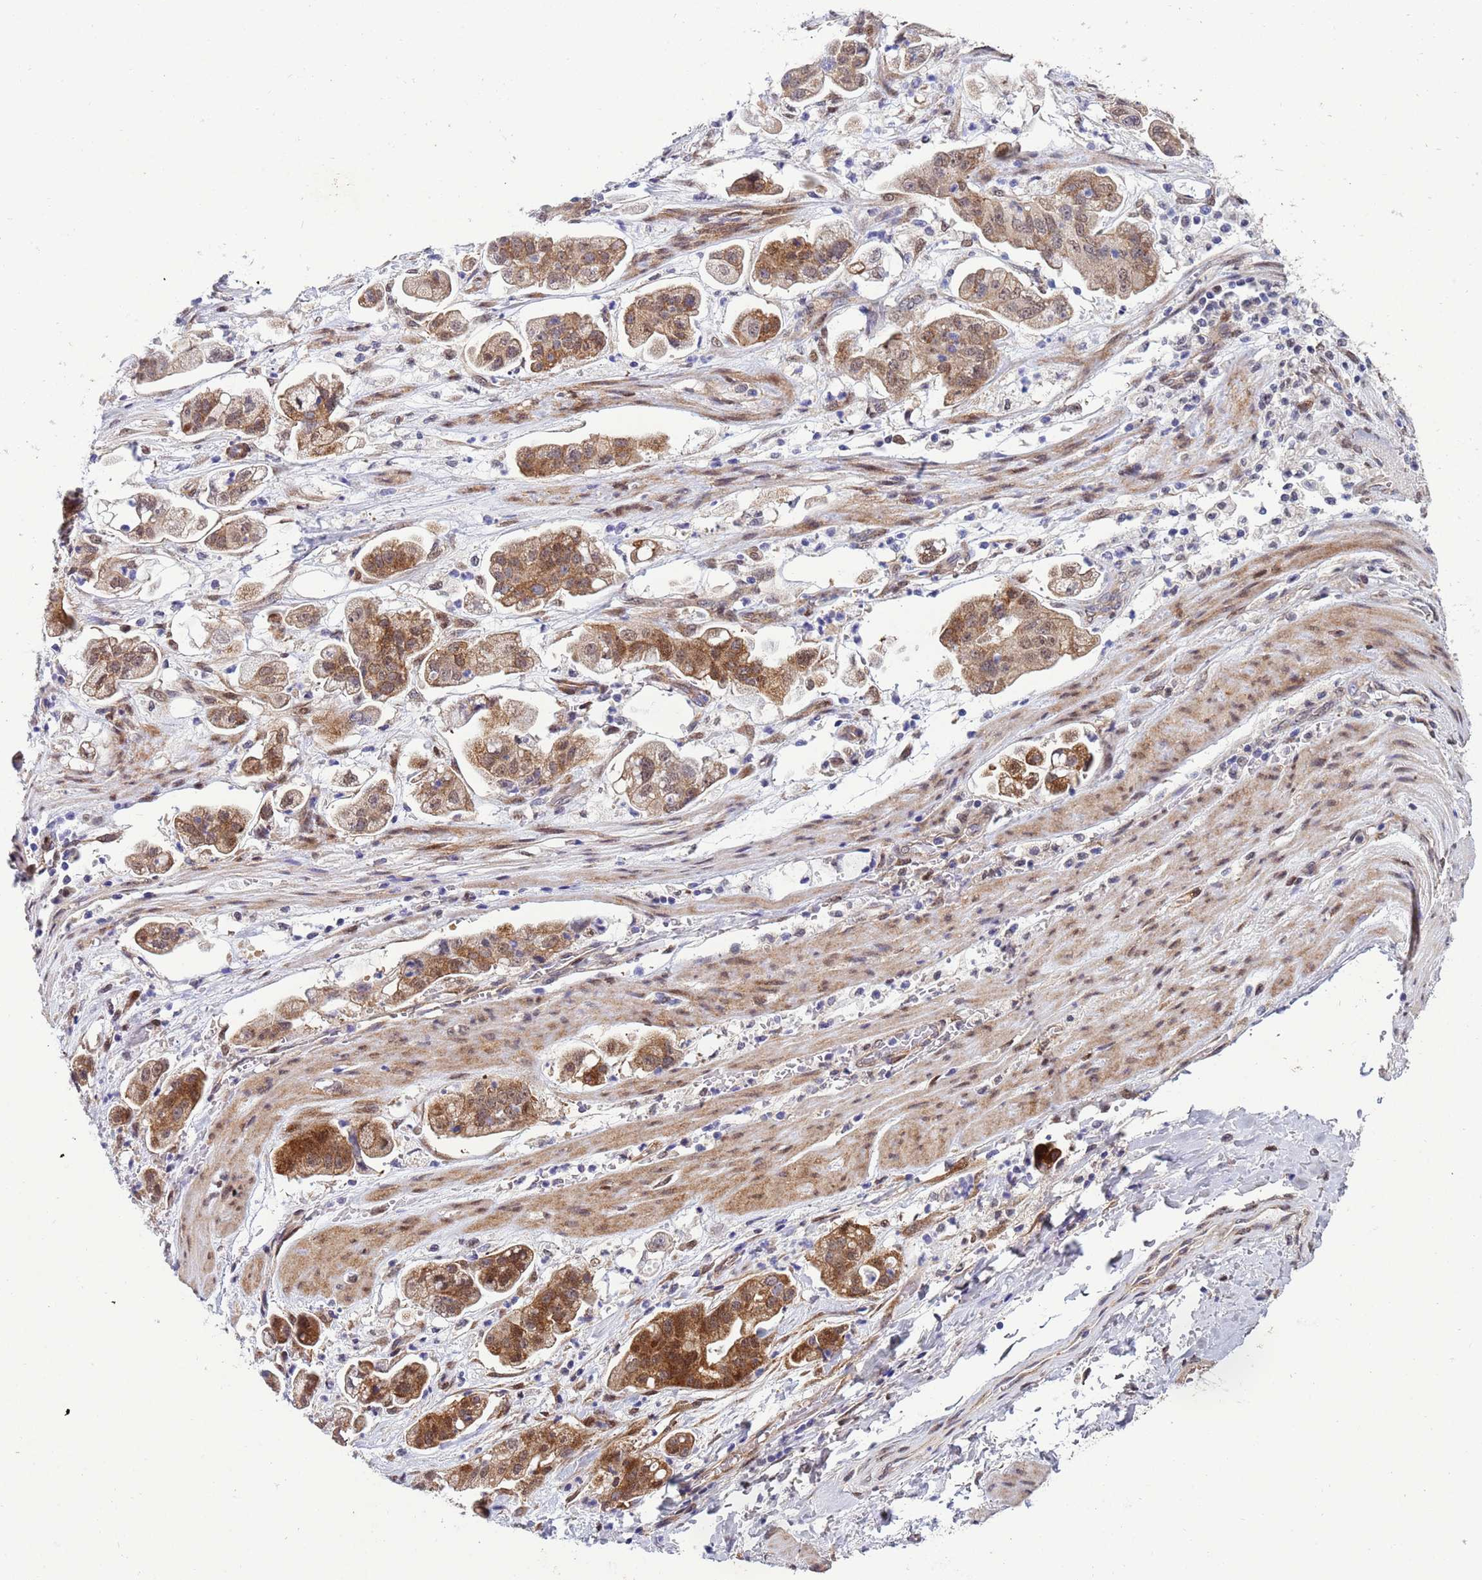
{"staining": {"intensity": "moderate", "quantity": ">75%", "location": "cytoplasmic/membranous"}, "tissue": "stomach cancer", "cell_type": "Tumor cells", "image_type": "cancer", "snomed": [{"axis": "morphology", "description": "Adenocarcinoma, NOS"}, {"axis": "topography", "description": "Stomach"}], "caption": "Immunohistochemical staining of human stomach cancer (adenocarcinoma) reveals medium levels of moderate cytoplasmic/membranous positivity in about >75% of tumor cells.", "gene": "TRIP6", "patient": {"sex": "male", "age": 62}}